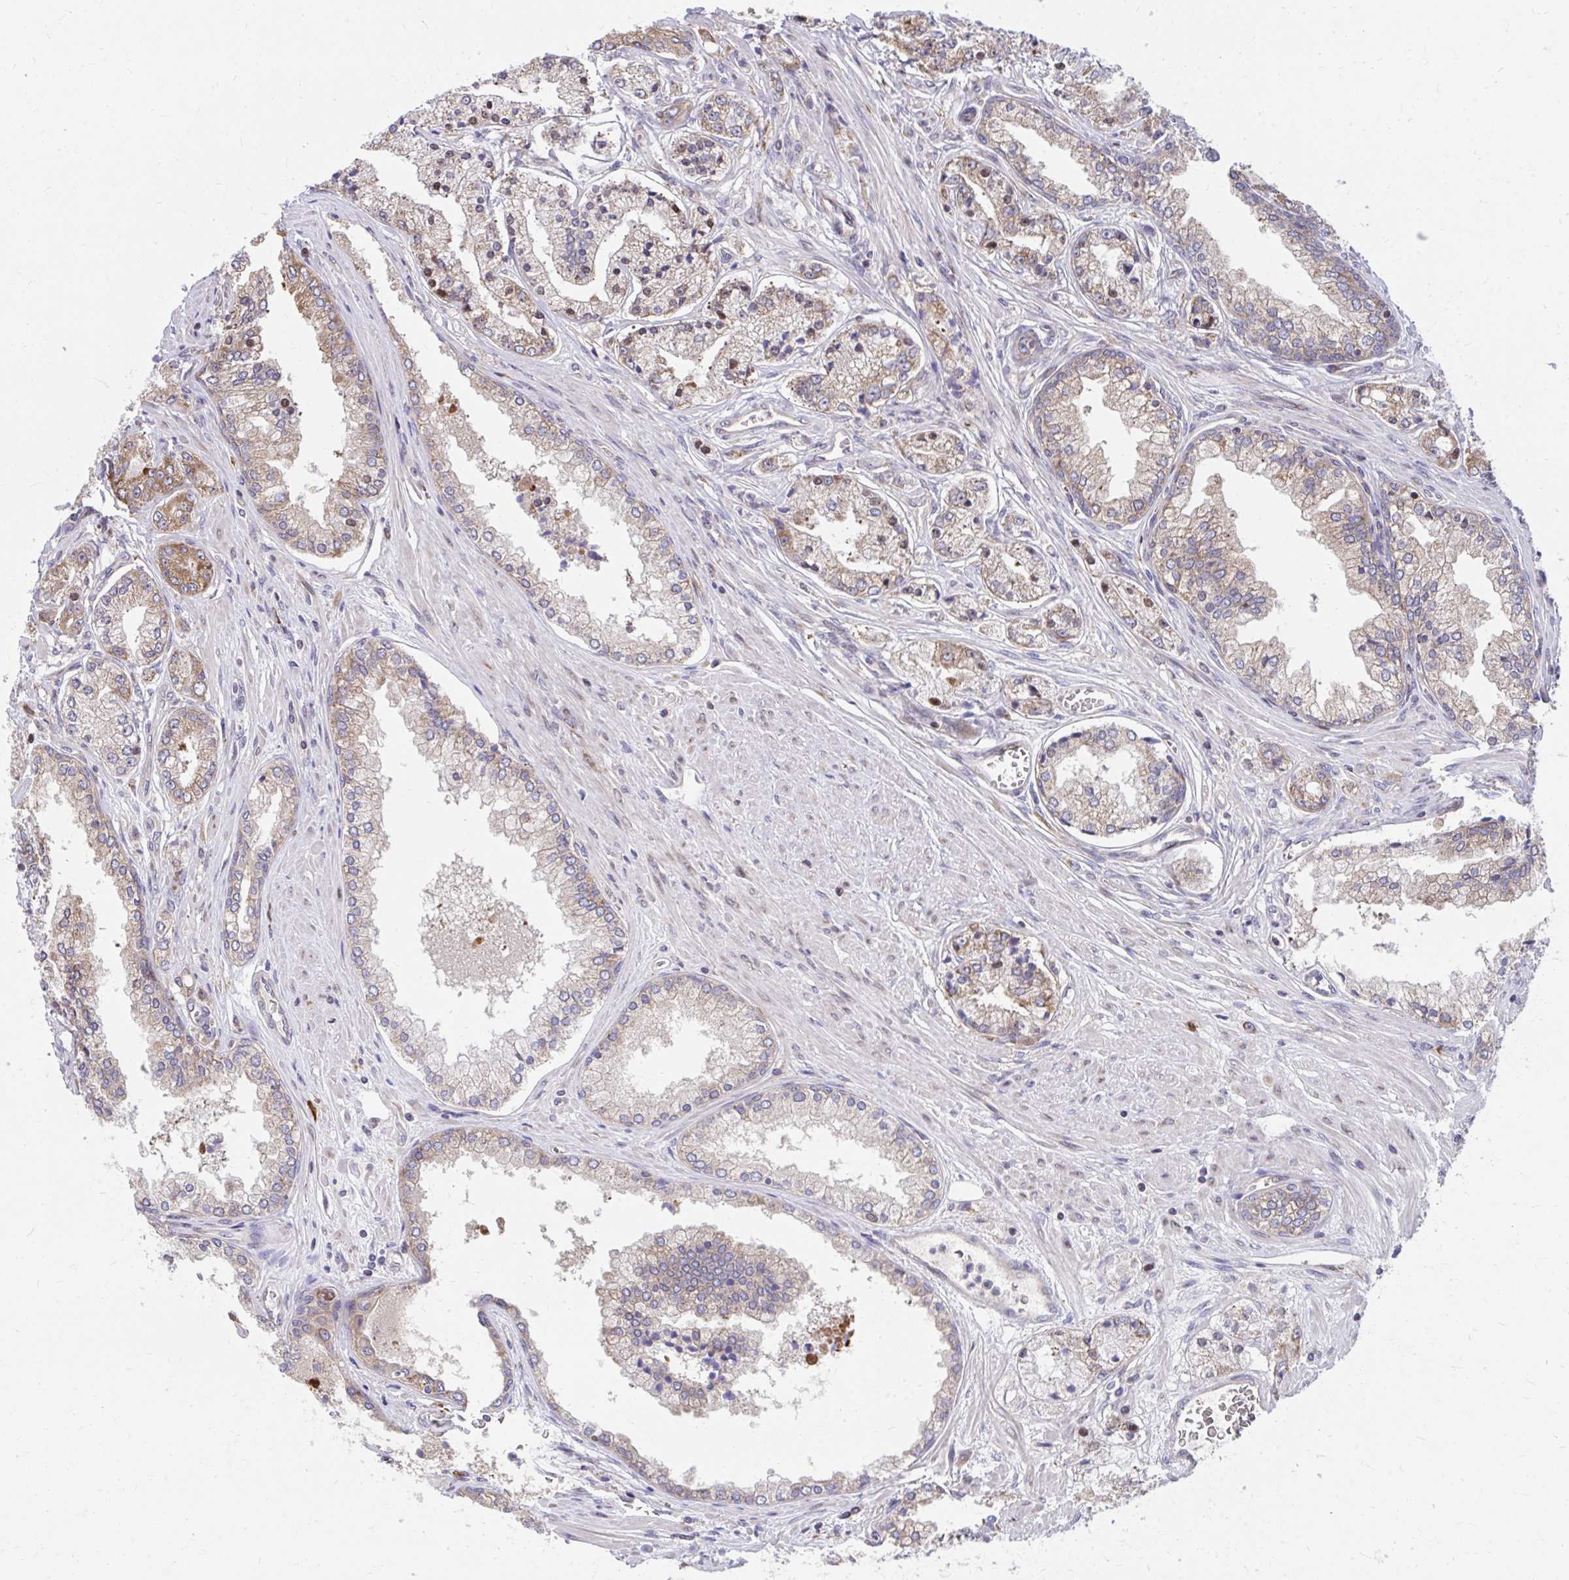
{"staining": {"intensity": "weak", "quantity": ">75%", "location": "cytoplasmic/membranous"}, "tissue": "prostate cancer", "cell_type": "Tumor cells", "image_type": "cancer", "snomed": [{"axis": "morphology", "description": "Adenocarcinoma, High grade"}, {"axis": "topography", "description": "Prostate"}], "caption": "Prostate adenocarcinoma (high-grade) tissue displays weak cytoplasmic/membranous staining in approximately >75% of tumor cells", "gene": "ZNF778", "patient": {"sex": "male", "age": 66}}